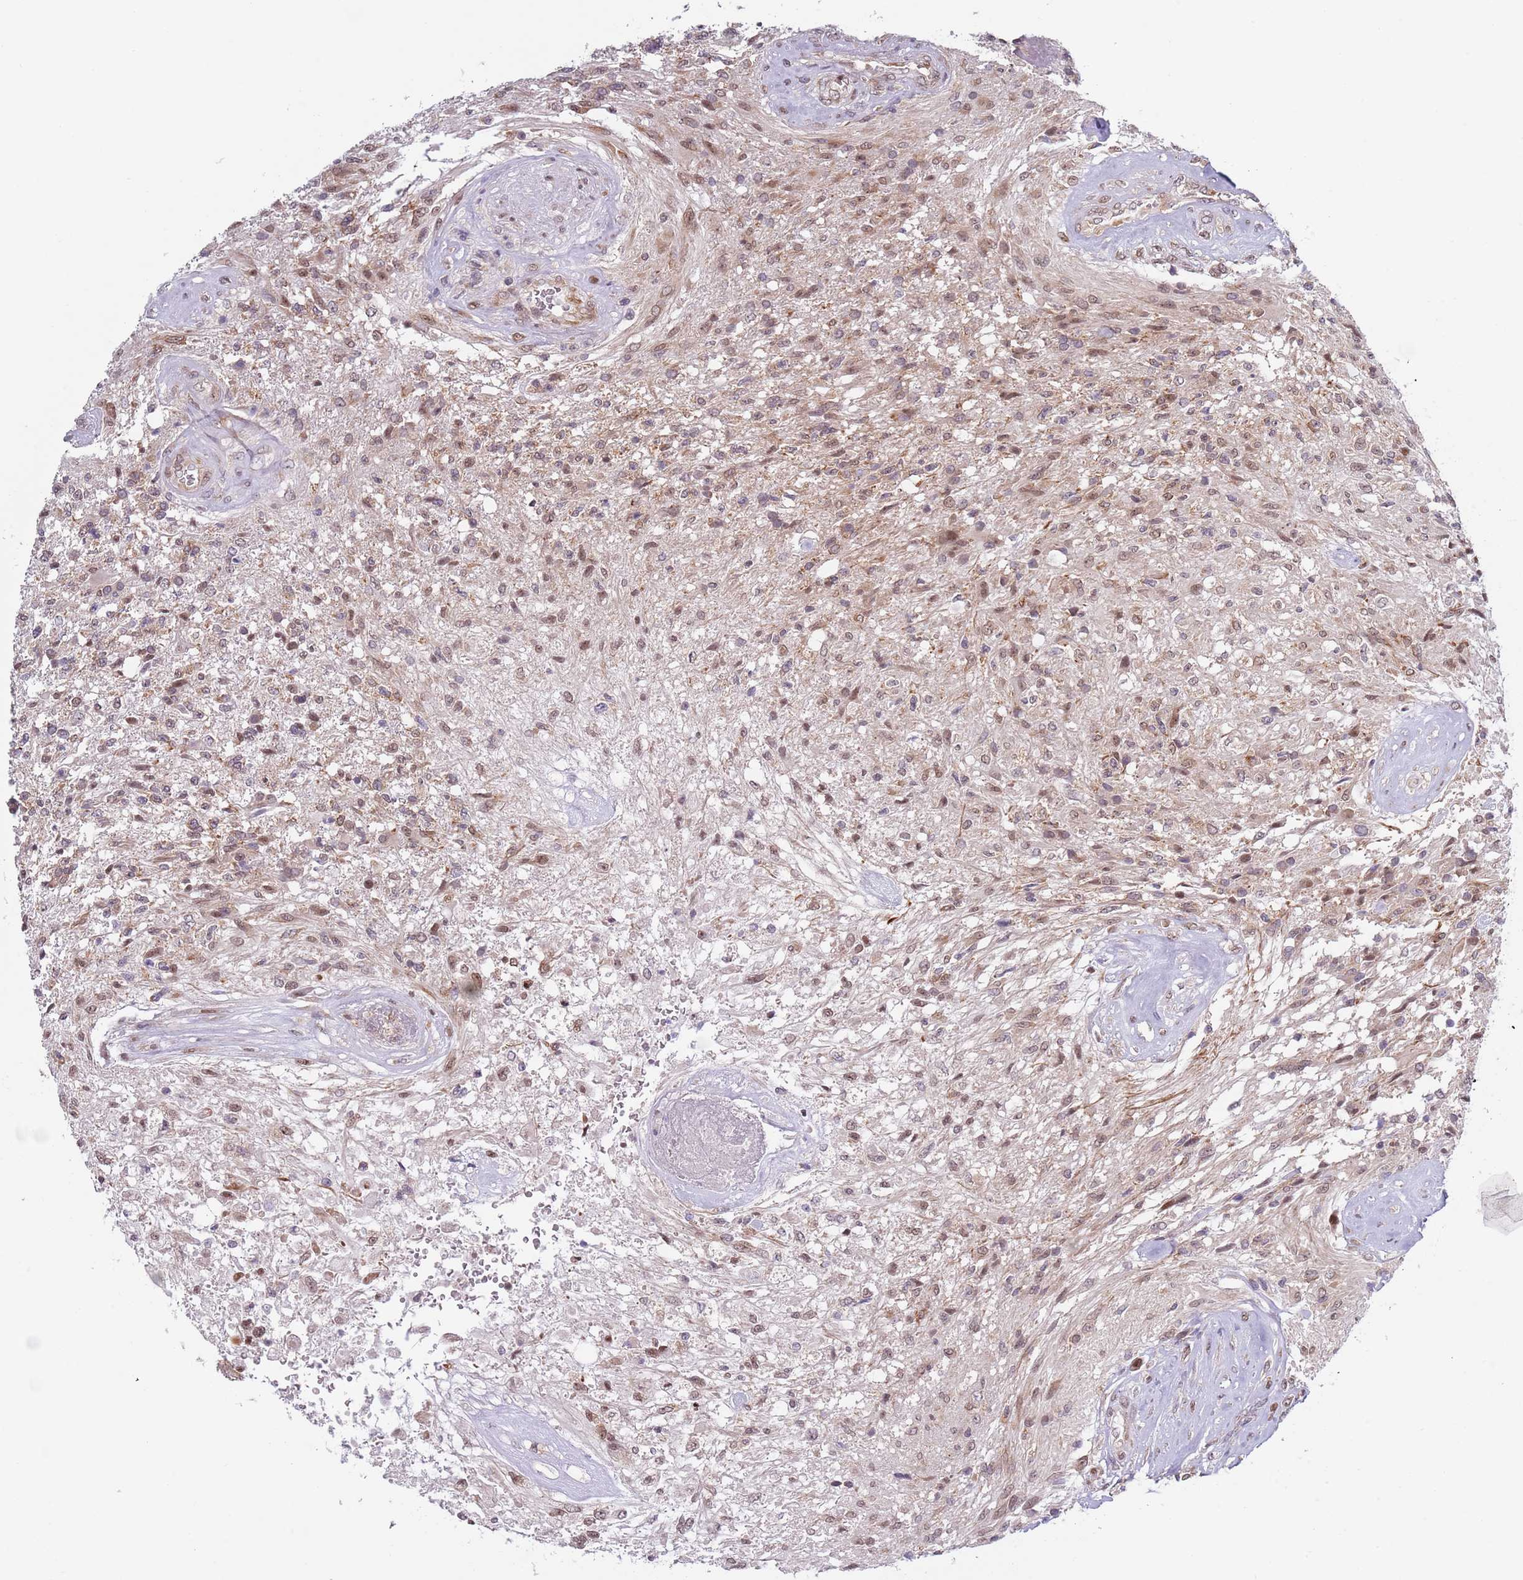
{"staining": {"intensity": "moderate", "quantity": "25%-75%", "location": "cytoplasmic/membranous,nuclear"}, "tissue": "glioma", "cell_type": "Tumor cells", "image_type": "cancer", "snomed": [{"axis": "morphology", "description": "Glioma, malignant, High grade"}, {"axis": "topography", "description": "Brain"}], "caption": "Moderate cytoplasmic/membranous and nuclear staining is seen in about 25%-75% of tumor cells in glioma.", "gene": "SLC25A32", "patient": {"sex": "male", "age": 56}}